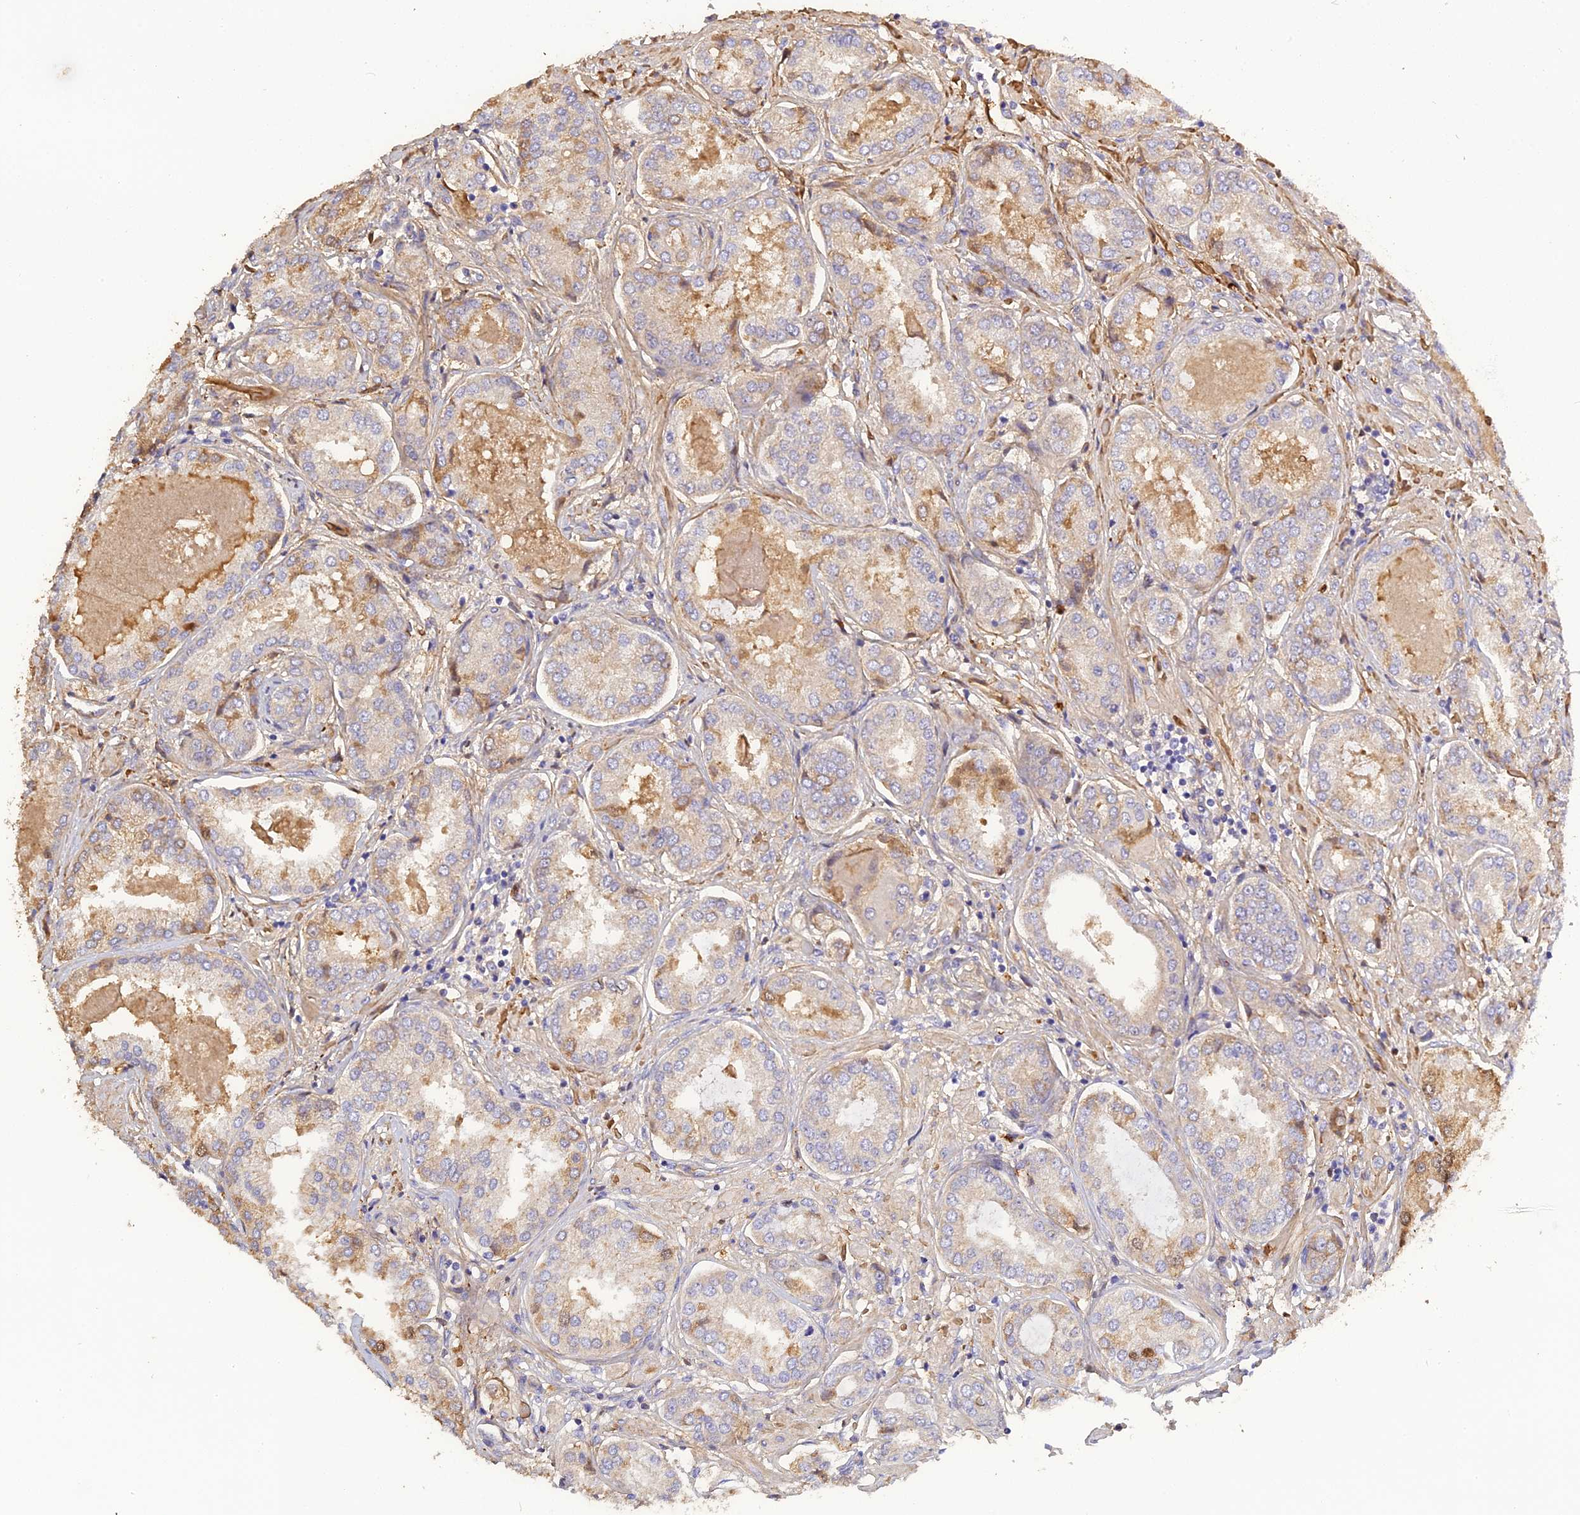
{"staining": {"intensity": "moderate", "quantity": "<25%", "location": "cytoplasmic/membranous"}, "tissue": "prostate cancer", "cell_type": "Tumor cells", "image_type": "cancer", "snomed": [{"axis": "morphology", "description": "Adenocarcinoma, Low grade"}, {"axis": "topography", "description": "Prostate"}], "caption": "The photomicrograph reveals staining of prostate cancer (low-grade adenocarcinoma), revealing moderate cytoplasmic/membranous protein positivity (brown color) within tumor cells.", "gene": "PZP", "patient": {"sex": "male", "age": 68}}